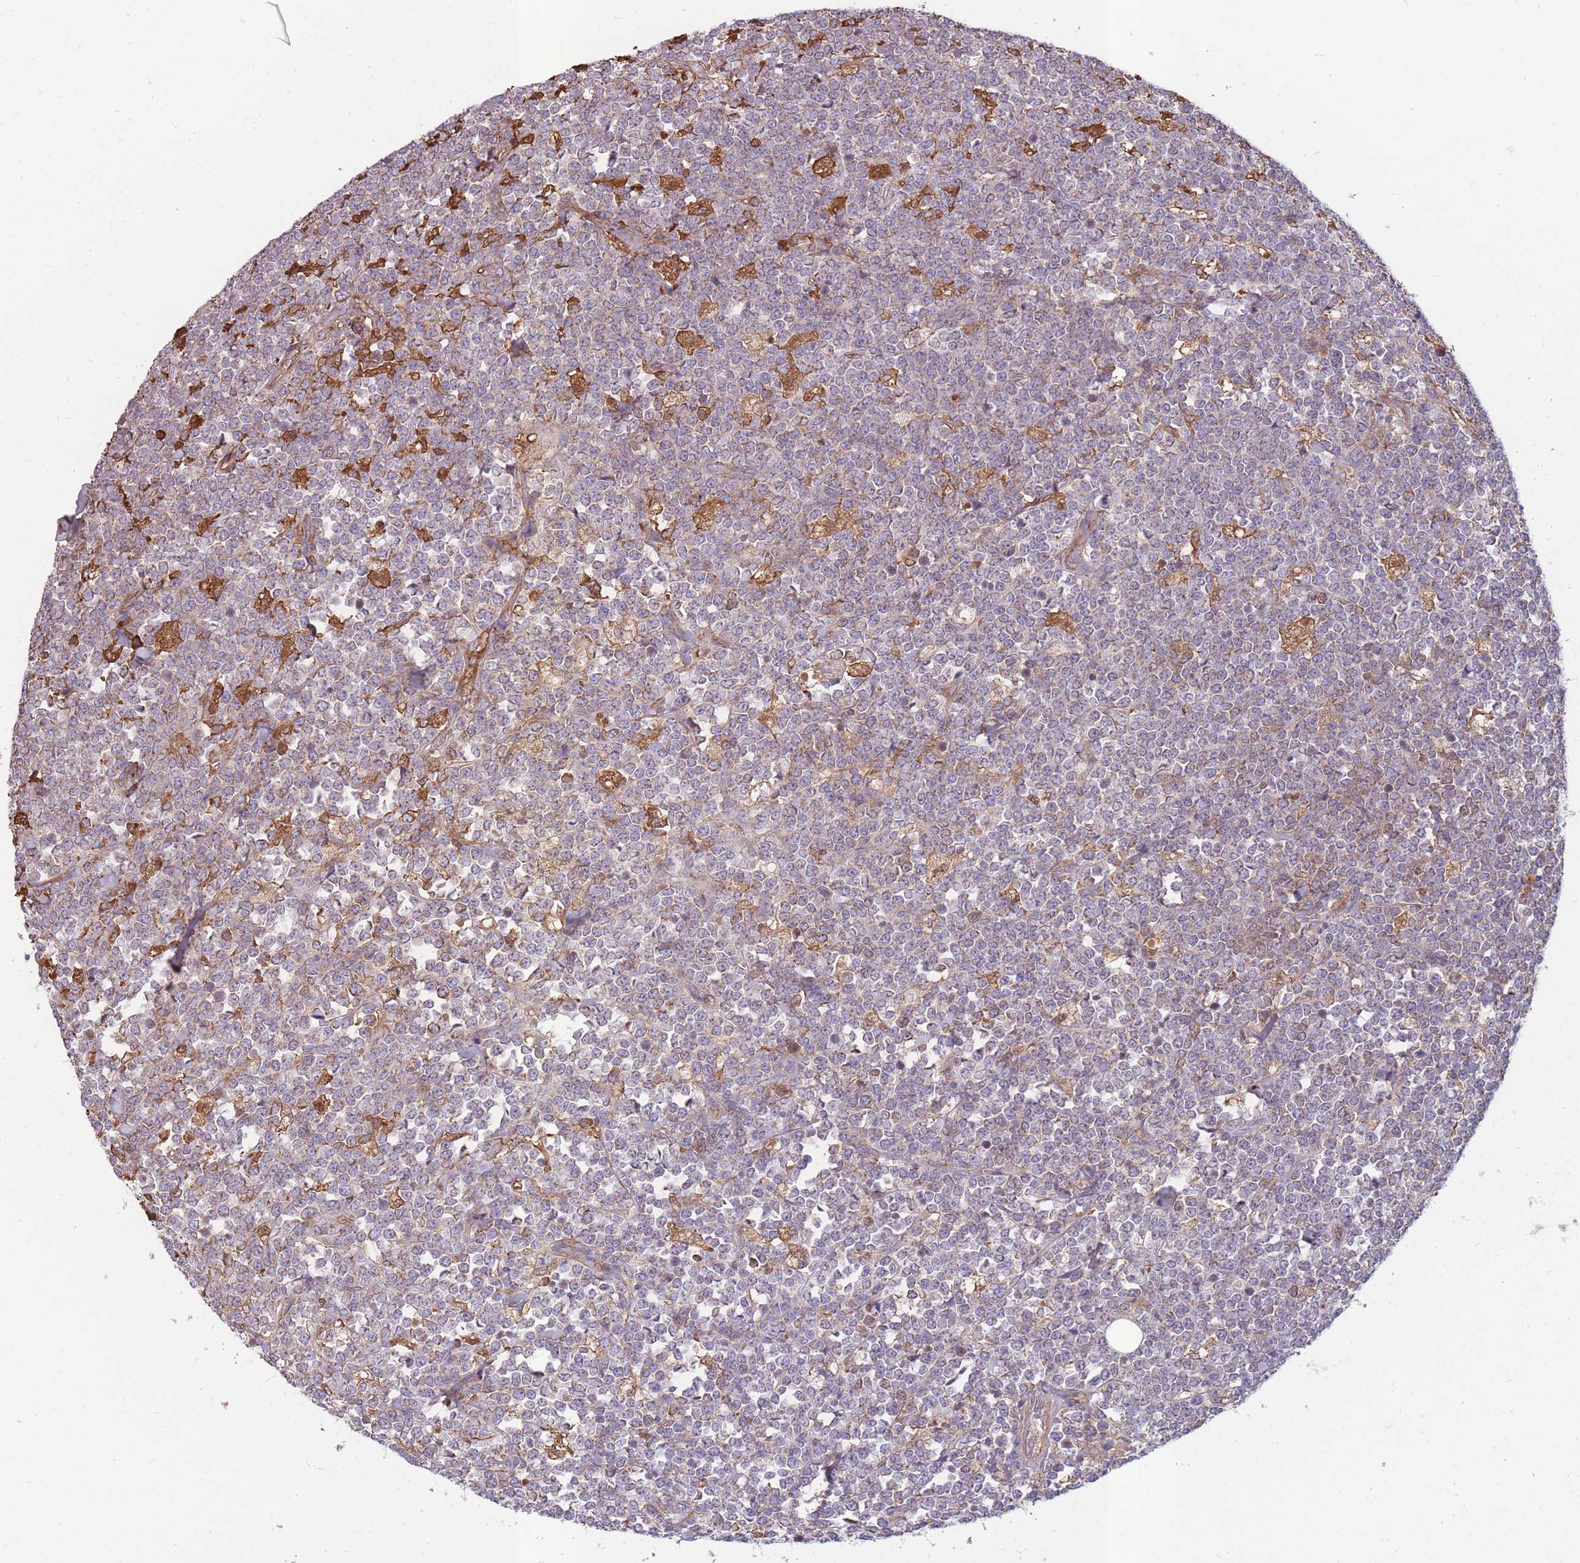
{"staining": {"intensity": "weak", "quantity": "<25%", "location": "cytoplasmic/membranous"}, "tissue": "lymphoma", "cell_type": "Tumor cells", "image_type": "cancer", "snomed": [{"axis": "morphology", "description": "Malignant lymphoma, non-Hodgkin's type, High grade"}, {"axis": "topography", "description": "Small intestine"}, {"axis": "topography", "description": "Colon"}], "caption": "A micrograph of human lymphoma is negative for staining in tumor cells.", "gene": "KAT2A", "patient": {"sex": "male", "age": 8}}